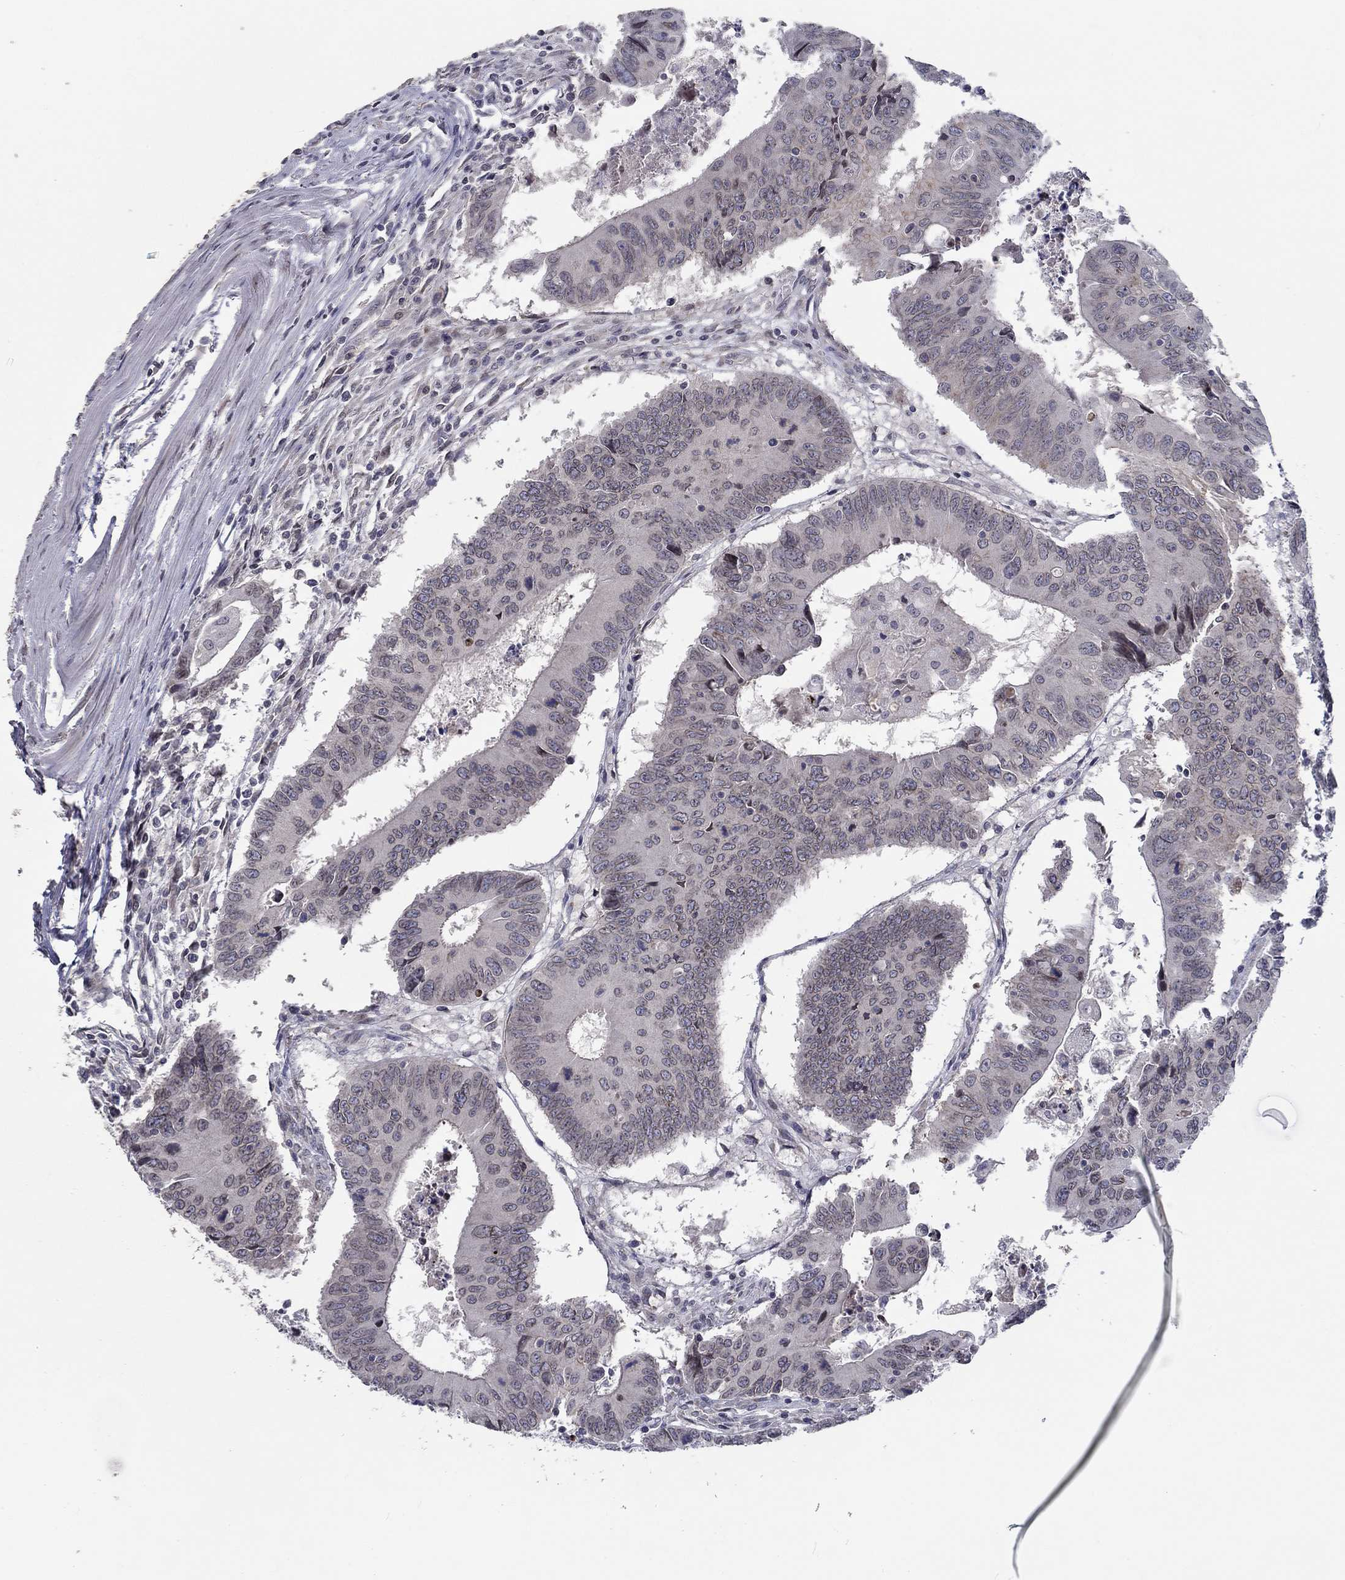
{"staining": {"intensity": "negative", "quantity": "none", "location": "none"}, "tissue": "colorectal cancer", "cell_type": "Tumor cells", "image_type": "cancer", "snomed": [{"axis": "morphology", "description": "Adenocarcinoma, NOS"}, {"axis": "topography", "description": "Rectum"}], "caption": "A high-resolution image shows immunohistochemistry (IHC) staining of colorectal adenocarcinoma, which displays no significant staining in tumor cells.", "gene": "CETN3", "patient": {"sex": "male", "age": 67}}